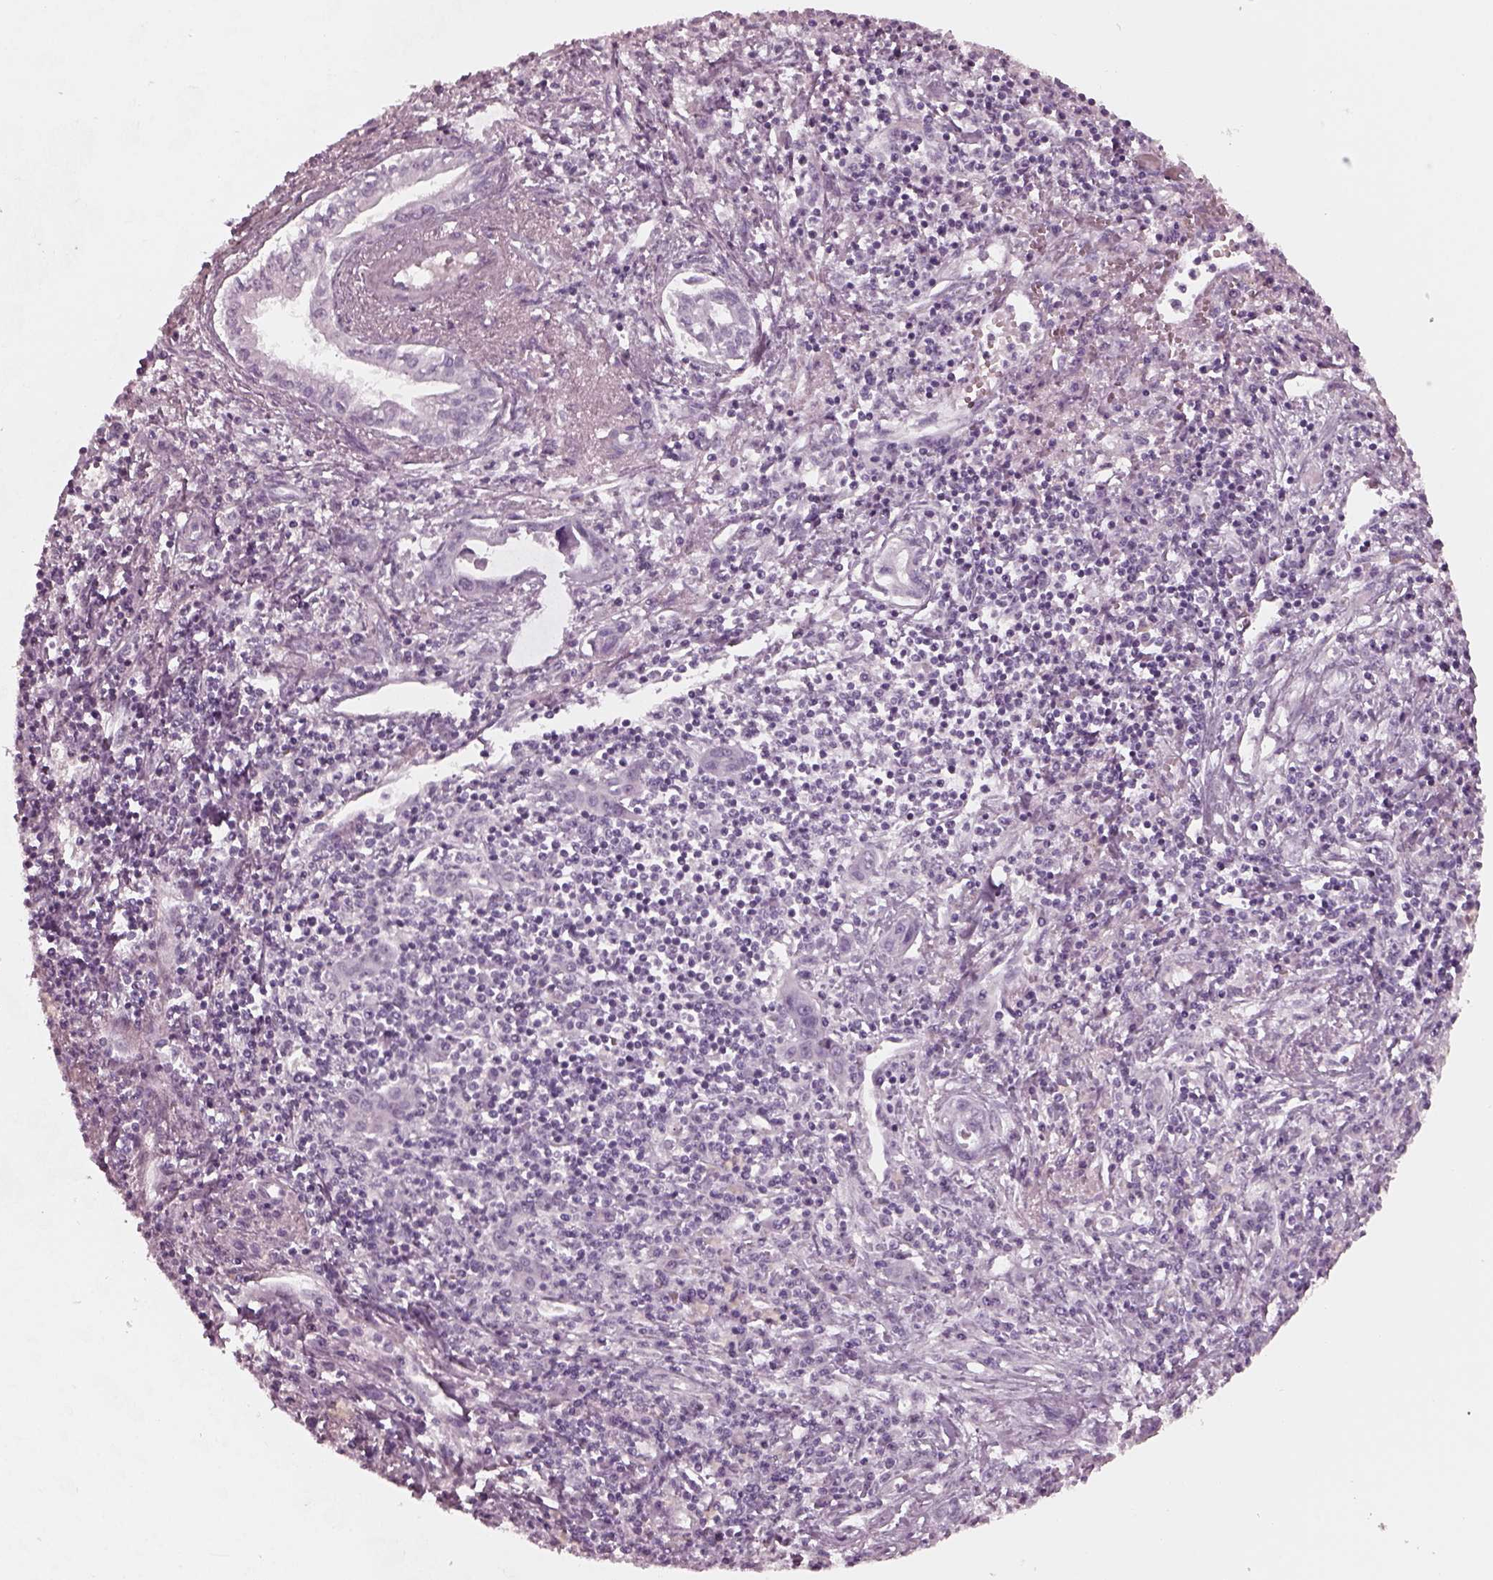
{"staining": {"intensity": "negative", "quantity": "none", "location": "none"}, "tissue": "liver cancer", "cell_type": "Tumor cells", "image_type": "cancer", "snomed": [{"axis": "morphology", "description": "Cholangiocarcinoma"}, {"axis": "topography", "description": "Liver"}], "caption": "A photomicrograph of liver cholangiocarcinoma stained for a protein displays no brown staining in tumor cells.", "gene": "RCVRN", "patient": {"sex": "male", "age": 58}}